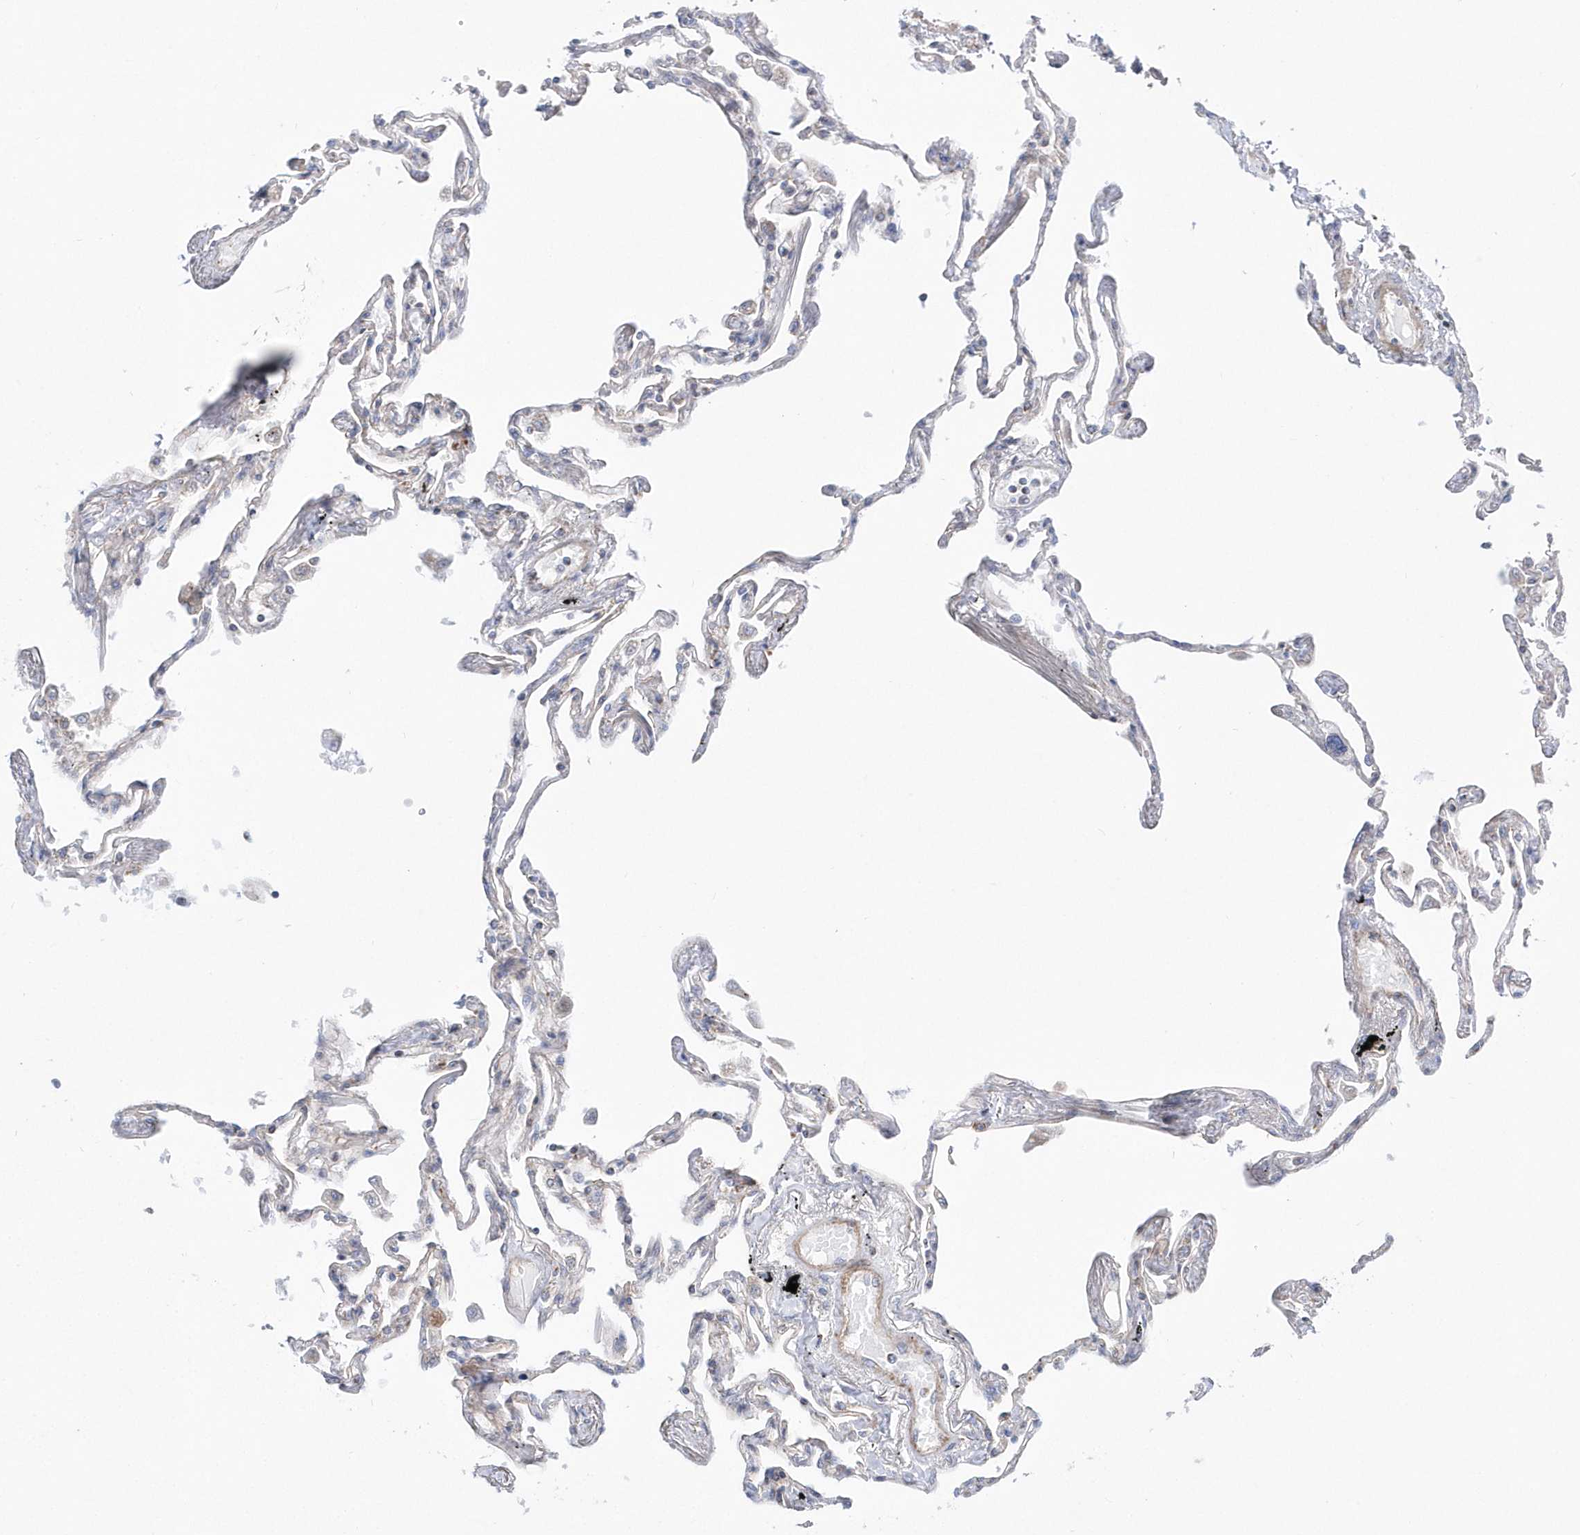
{"staining": {"intensity": "moderate", "quantity": "<25%", "location": "cytoplasmic/membranous"}, "tissue": "lung", "cell_type": "Alveolar cells", "image_type": "normal", "snomed": [{"axis": "morphology", "description": "Normal tissue, NOS"}, {"axis": "topography", "description": "Lung"}], "caption": "The image exhibits immunohistochemical staining of unremarkable lung. There is moderate cytoplasmic/membranous expression is identified in about <25% of alveolar cells. (DAB (3,3'-diaminobenzidine) IHC, brown staining for protein, blue staining for nuclei).", "gene": "OPA1", "patient": {"sex": "female", "age": 67}}